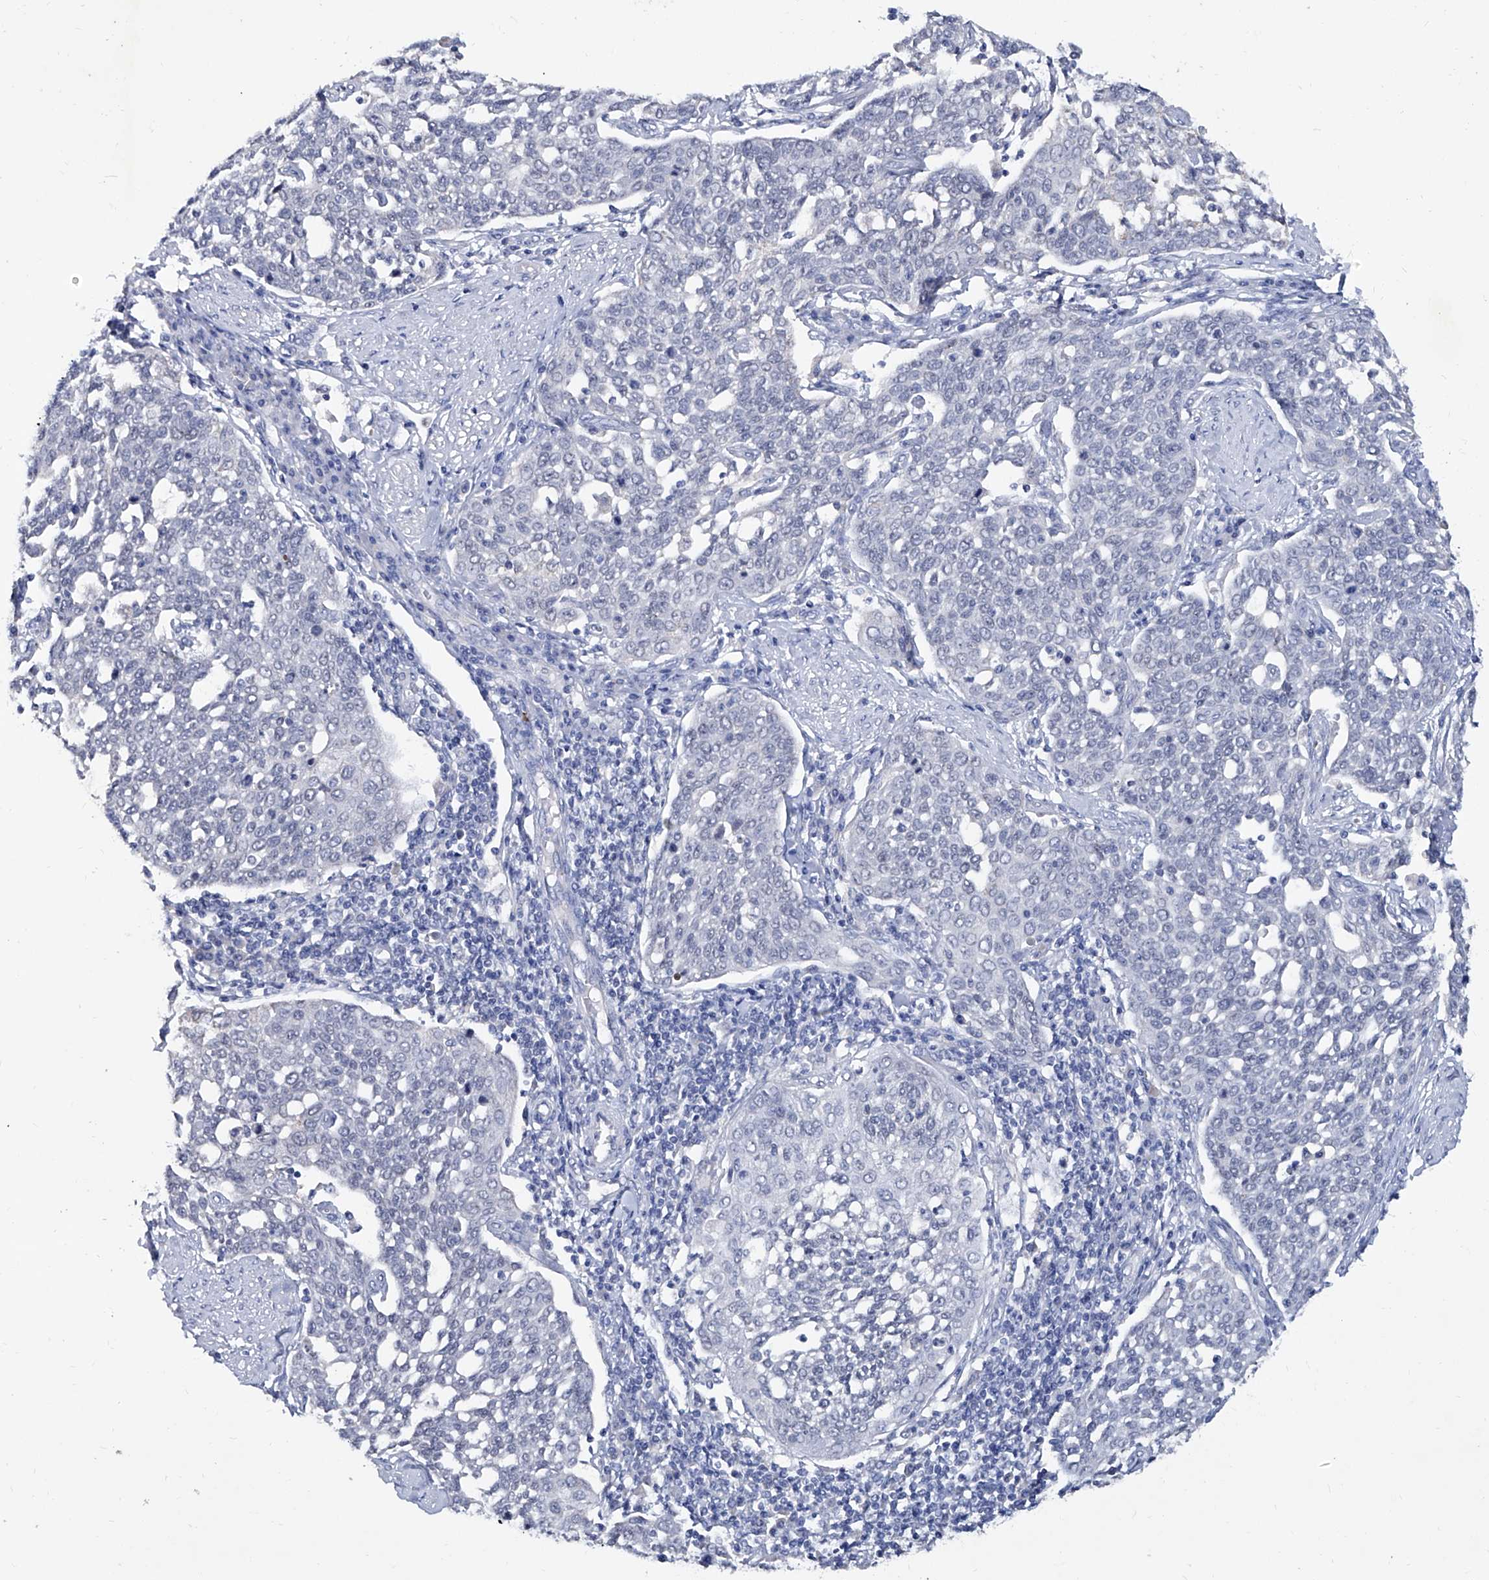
{"staining": {"intensity": "negative", "quantity": "none", "location": "none"}, "tissue": "cervical cancer", "cell_type": "Tumor cells", "image_type": "cancer", "snomed": [{"axis": "morphology", "description": "Squamous cell carcinoma, NOS"}, {"axis": "topography", "description": "Cervix"}], "caption": "DAB immunohistochemical staining of human cervical squamous cell carcinoma shows no significant staining in tumor cells.", "gene": "KLHL17", "patient": {"sex": "female", "age": 34}}